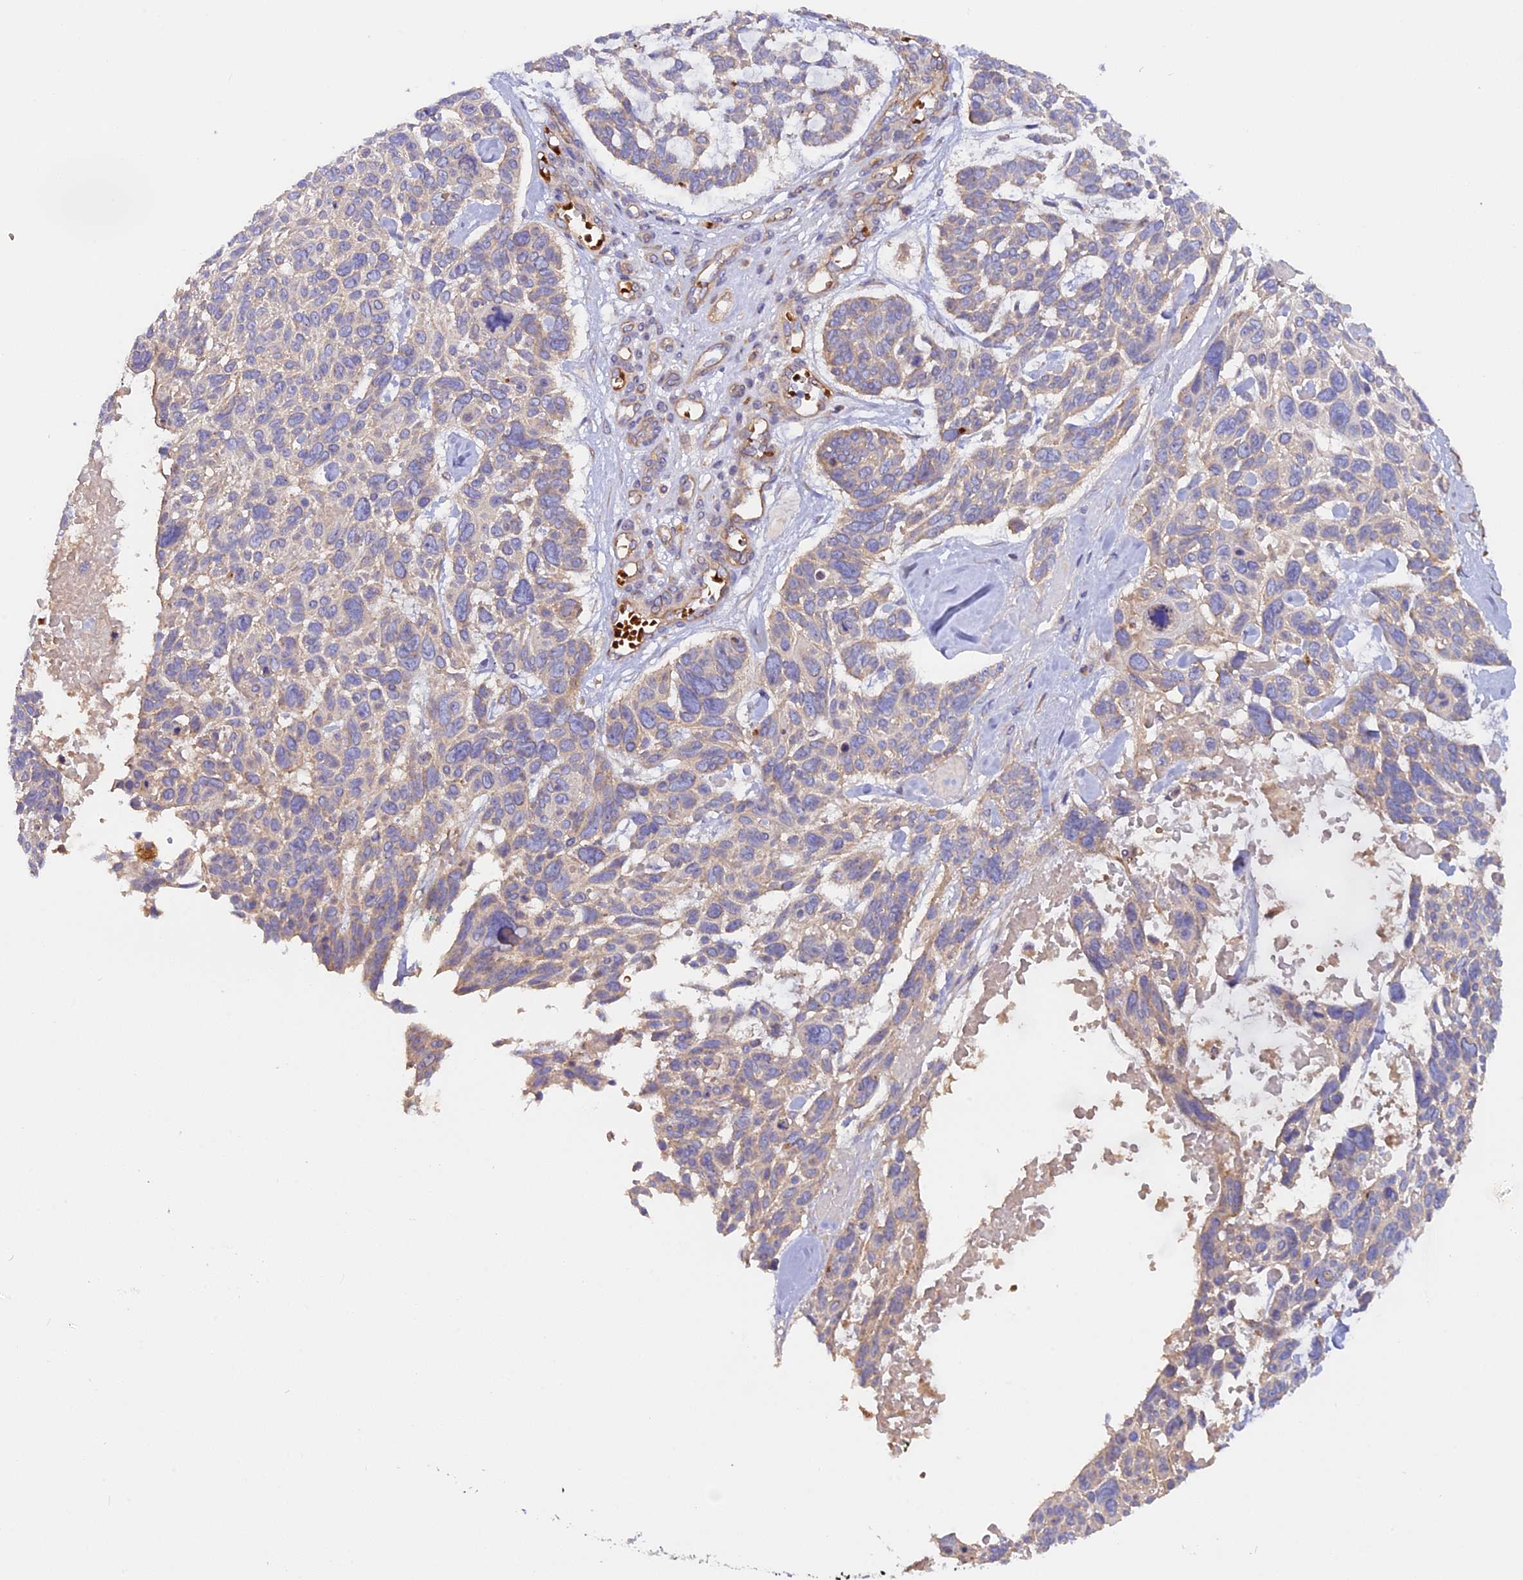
{"staining": {"intensity": "weak", "quantity": "25%-75%", "location": "cytoplasmic/membranous"}, "tissue": "skin cancer", "cell_type": "Tumor cells", "image_type": "cancer", "snomed": [{"axis": "morphology", "description": "Basal cell carcinoma"}, {"axis": "topography", "description": "Skin"}], "caption": "Tumor cells reveal weak cytoplasmic/membranous expression in approximately 25%-75% of cells in skin cancer (basal cell carcinoma). The staining was performed using DAB to visualize the protein expression in brown, while the nuclei were stained in blue with hematoxylin (Magnification: 20x).", "gene": "DUS3L", "patient": {"sex": "male", "age": 88}}